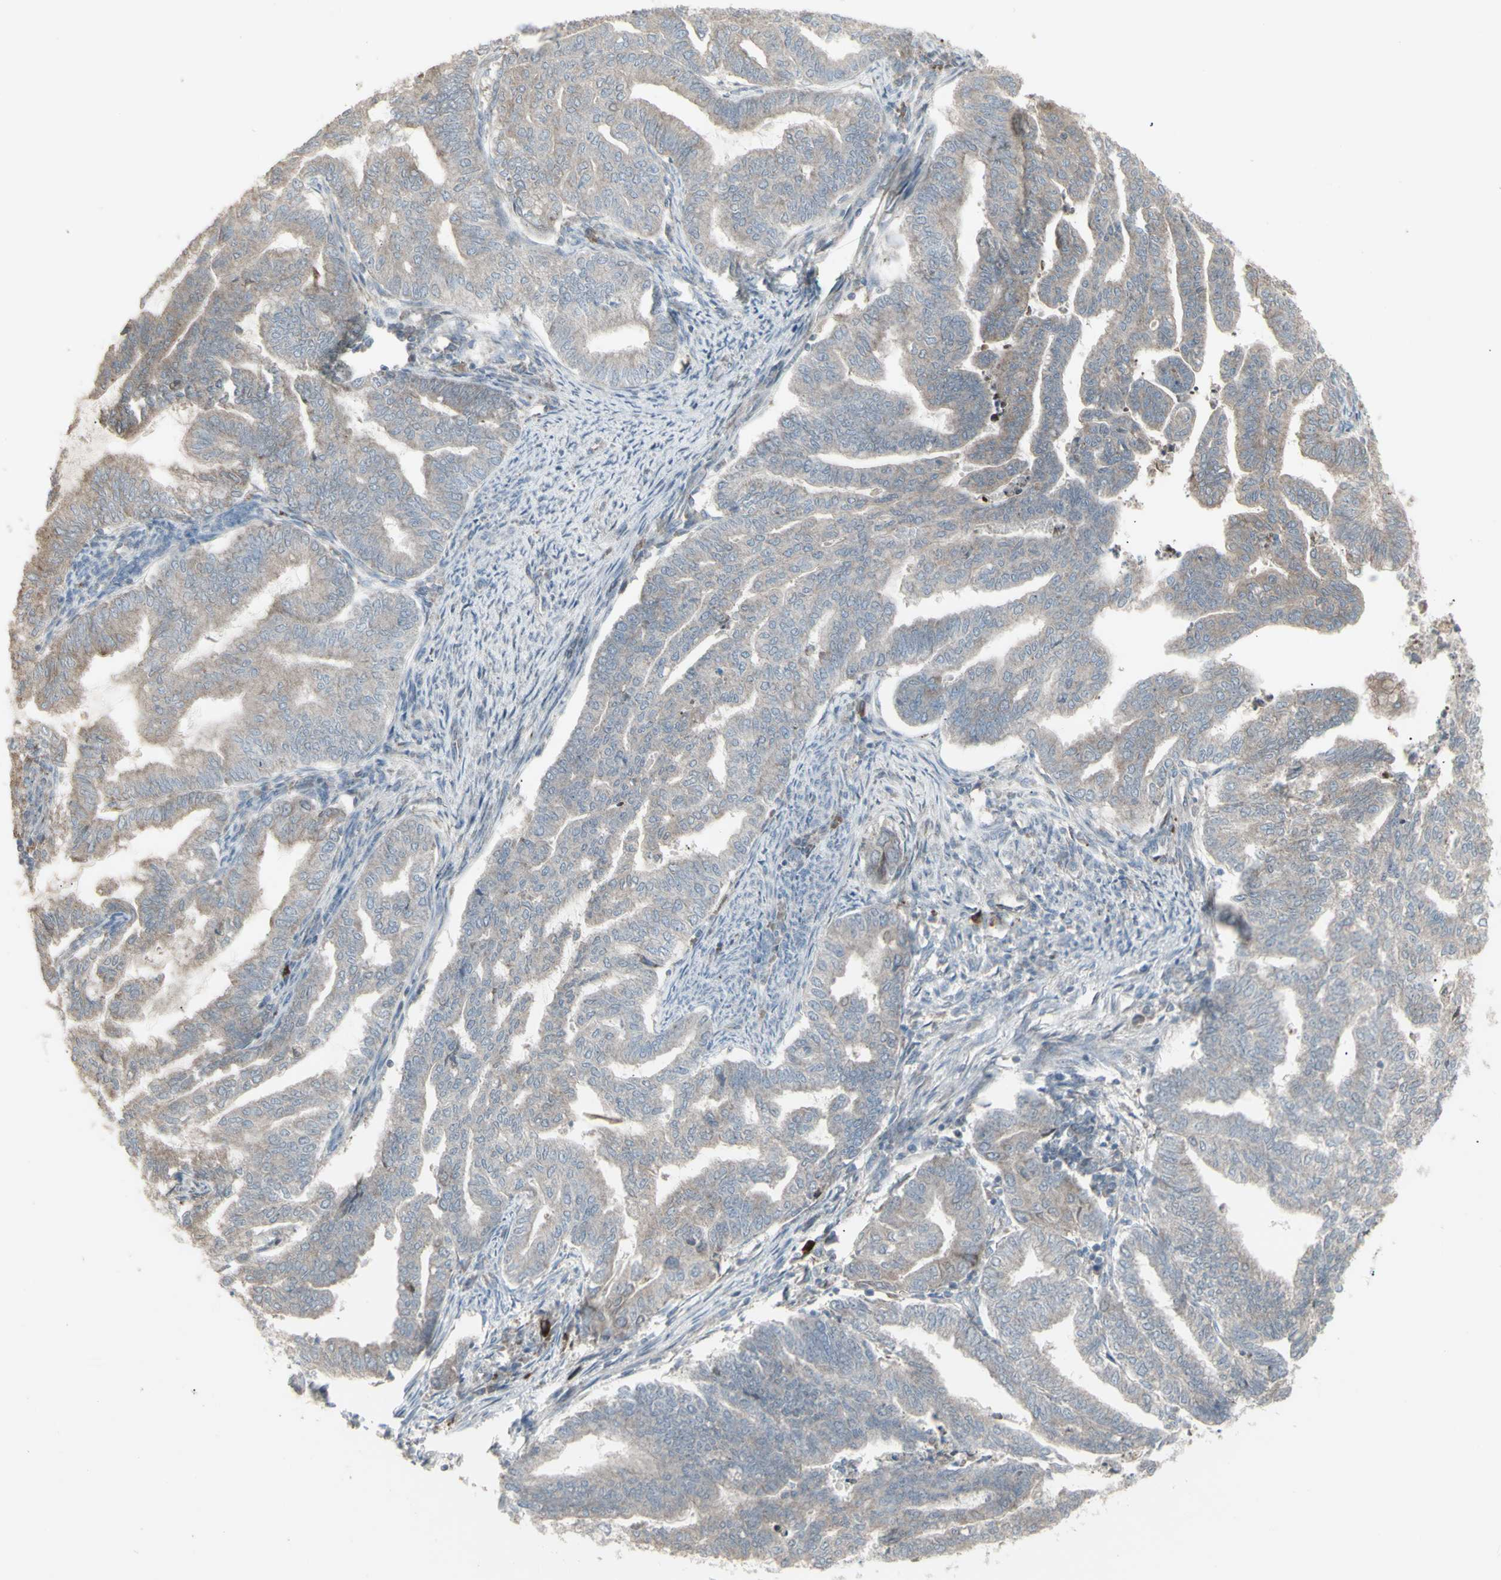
{"staining": {"intensity": "moderate", "quantity": ">75%", "location": "cytoplasmic/membranous"}, "tissue": "endometrial cancer", "cell_type": "Tumor cells", "image_type": "cancer", "snomed": [{"axis": "morphology", "description": "Adenocarcinoma, NOS"}, {"axis": "topography", "description": "Endometrium"}], "caption": "This is a histology image of IHC staining of endometrial adenocarcinoma, which shows moderate expression in the cytoplasmic/membranous of tumor cells.", "gene": "RNASEL", "patient": {"sex": "female", "age": 79}}